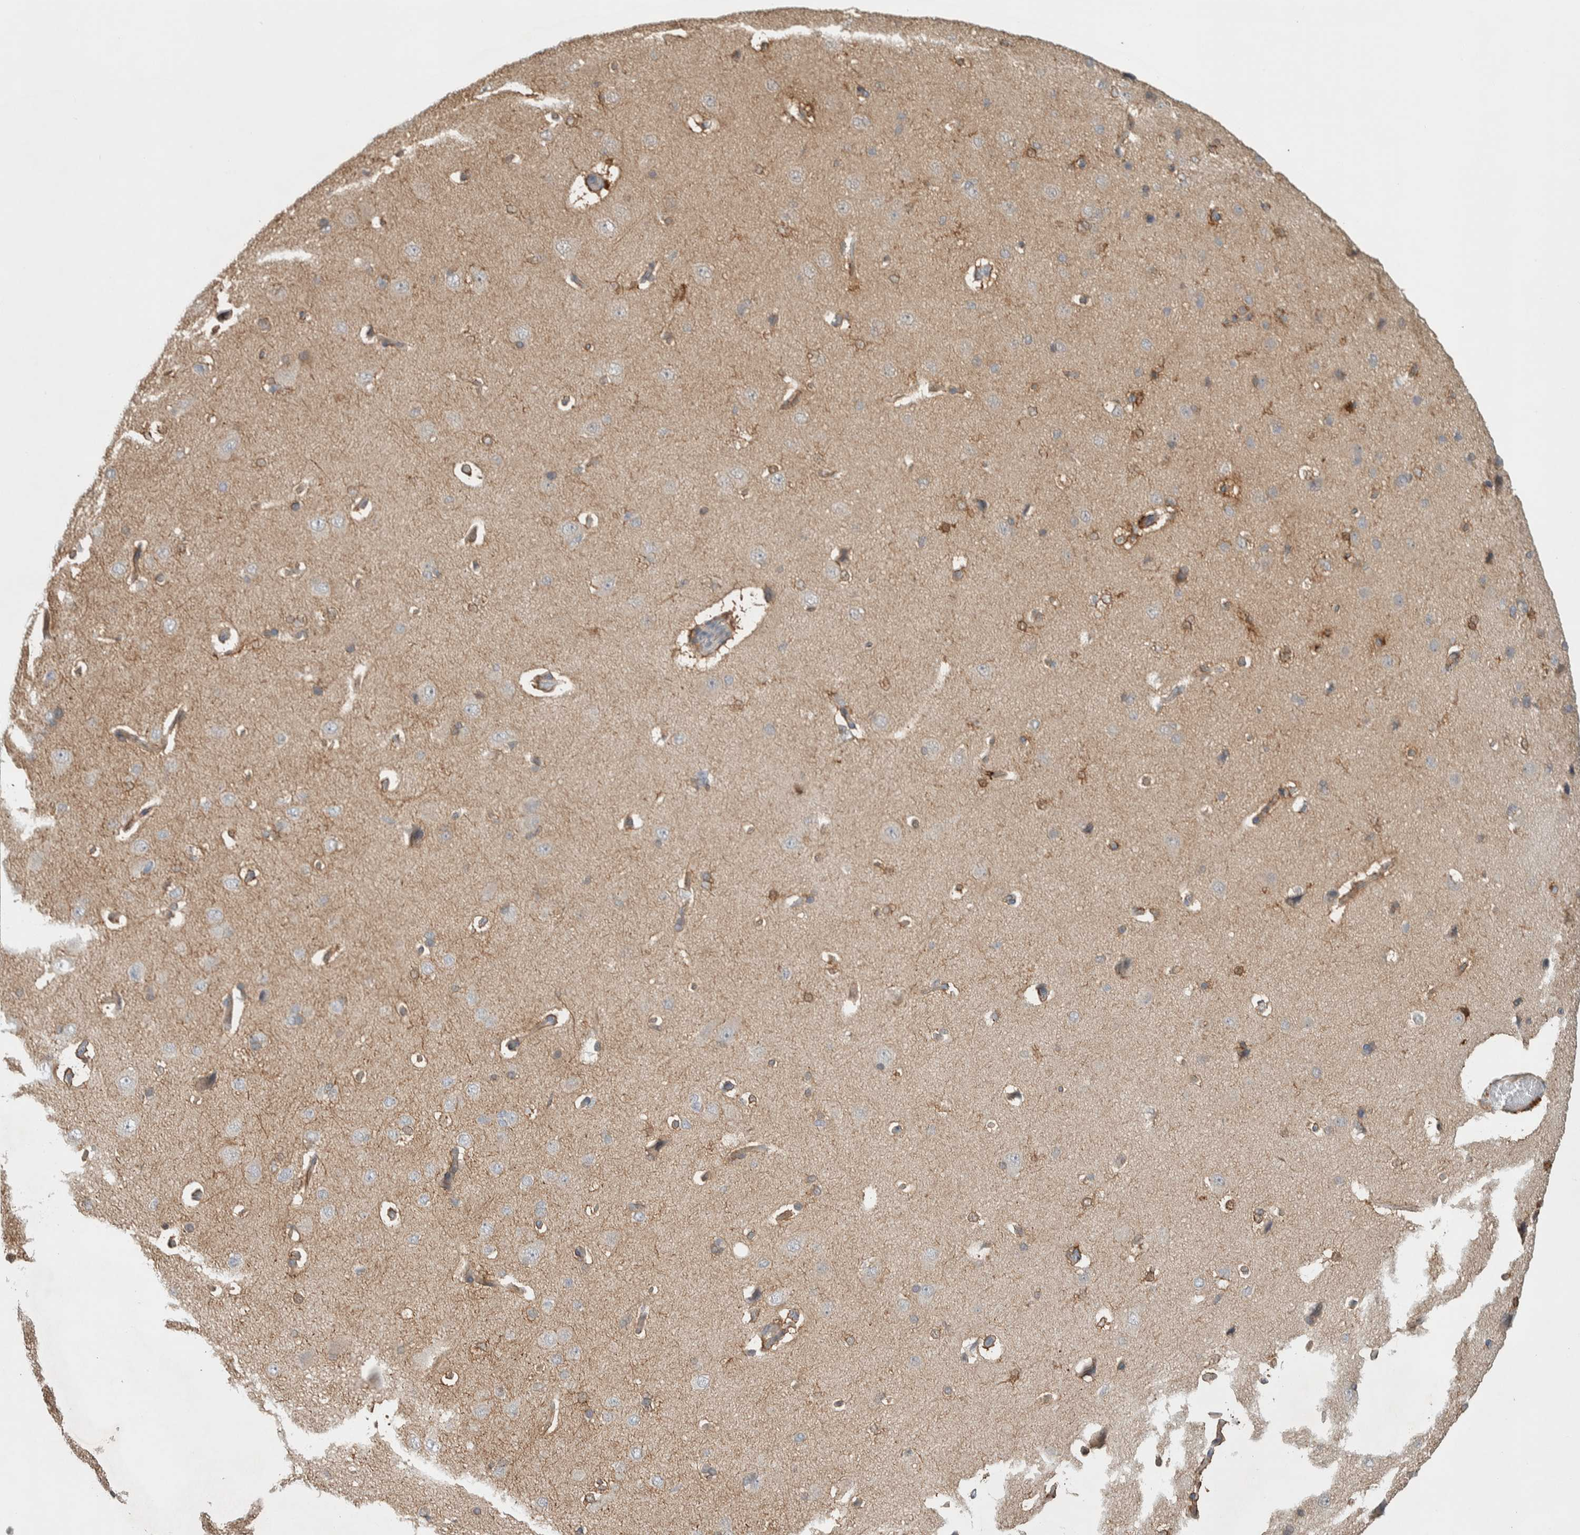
{"staining": {"intensity": "weak", "quantity": ">75%", "location": "cytoplasmic/membranous"}, "tissue": "cerebral cortex", "cell_type": "Endothelial cells", "image_type": "normal", "snomed": [{"axis": "morphology", "description": "Normal tissue, NOS"}, {"axis": "topography", "description": "Cerebral cortex"}], "caption": "A brown stain labels weak cytoplasmic/membranous staining of a protein in endothelial cells of unremarkable human cerebral cortex.", "gene": "DEPTOR", "patient": {"sex": "male", "age": 62}}